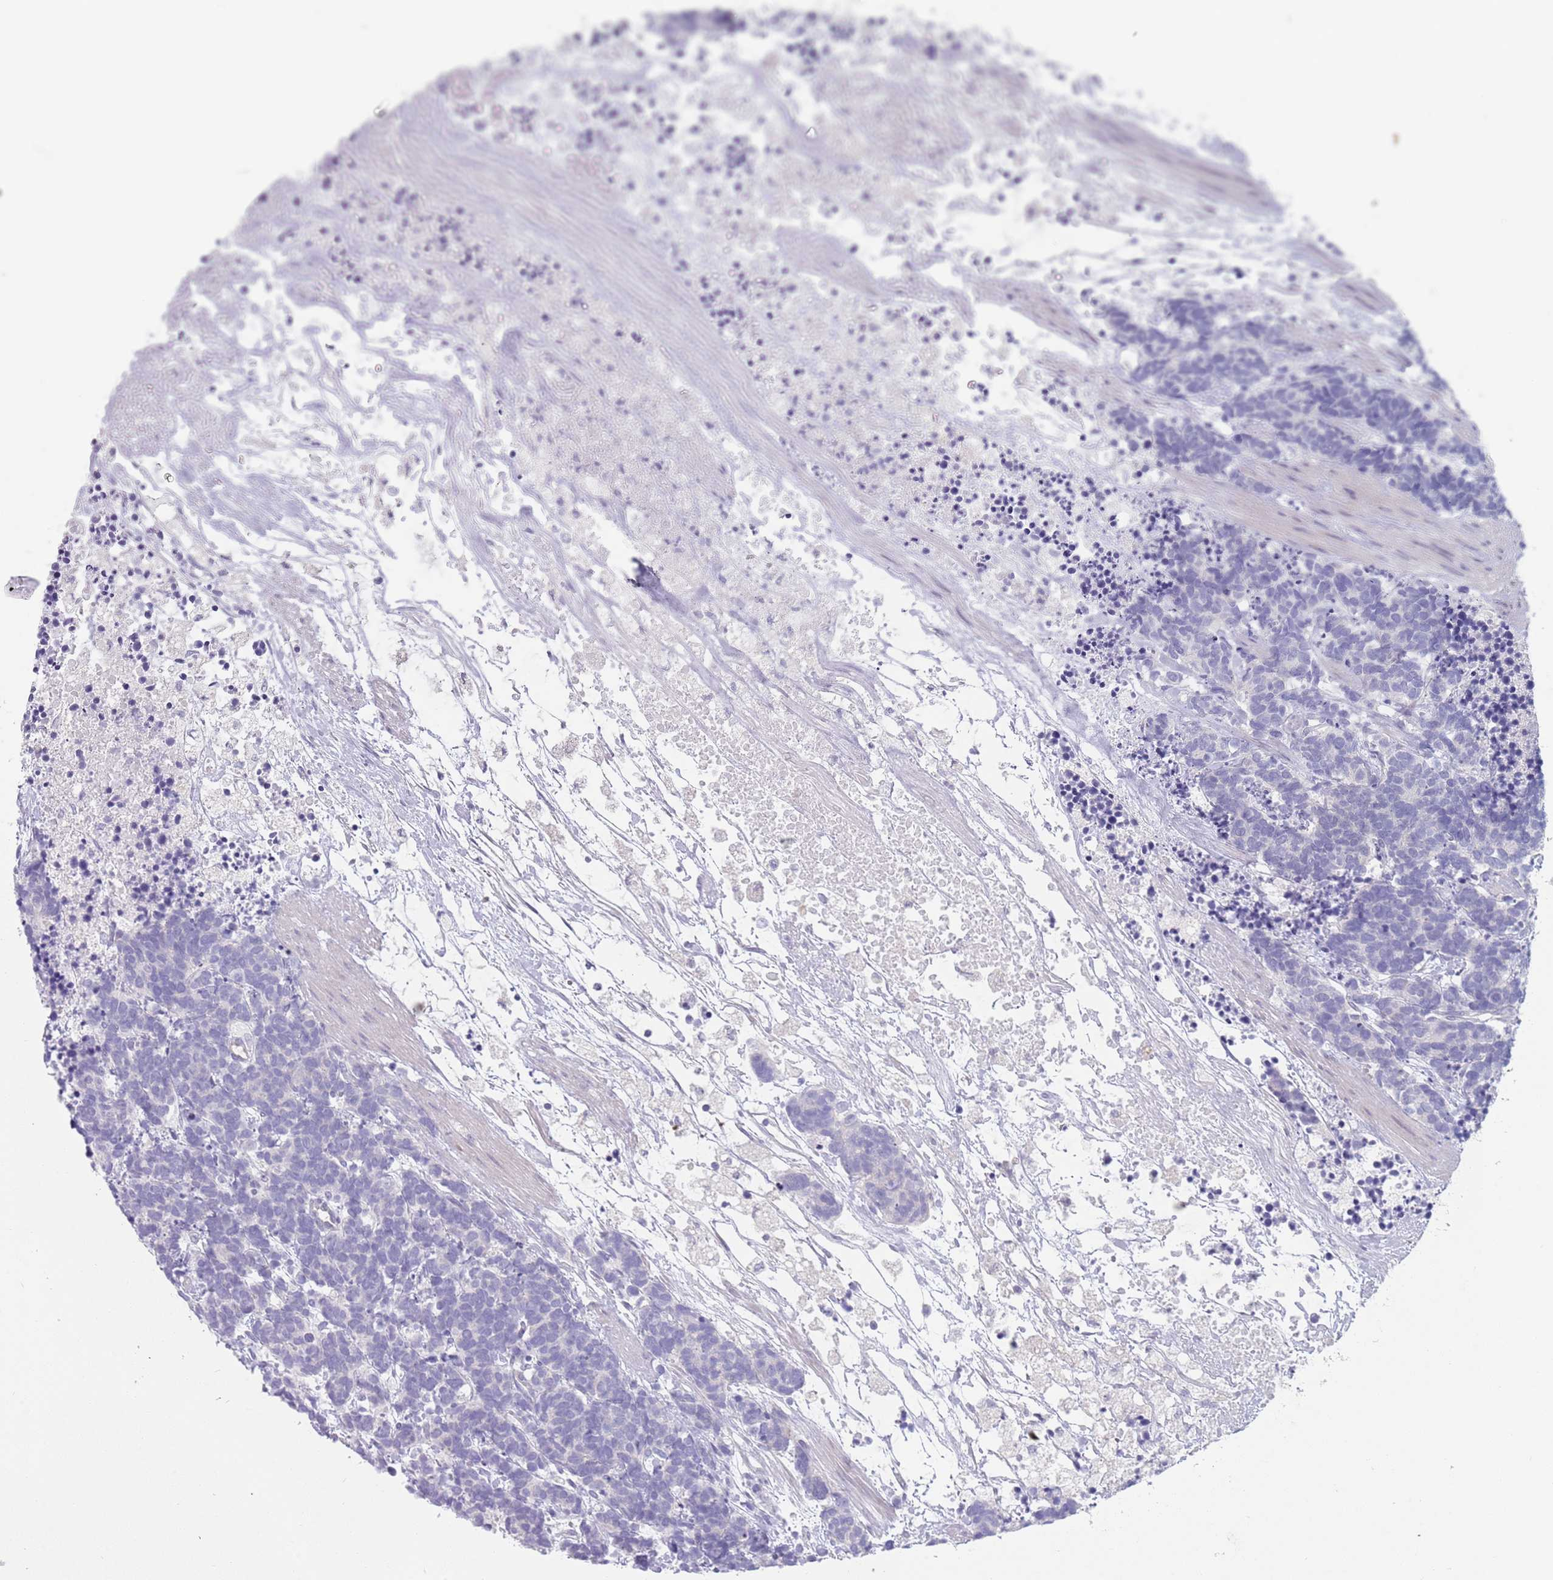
{"staining": {"intensity": "negative", "quantity": "none", "location": "none"}, "tissue": "carcinoid", "cell_type": "Tumor cells", "image_type": "cancer", "snomed": [{"axis": "morphology", "description": "Carcinoma, NOS"}, {"axis": "morphology", "description": "Carcinoid, malignant, NOS"}, {"axis": "topography", "description": "Prostate"}], "caption": "The IHC micrograph has no significant staining in tumor cells of carcinoma tissue.", "gene": "DDX4", "patient": {"sex": "male", "age": 57}}